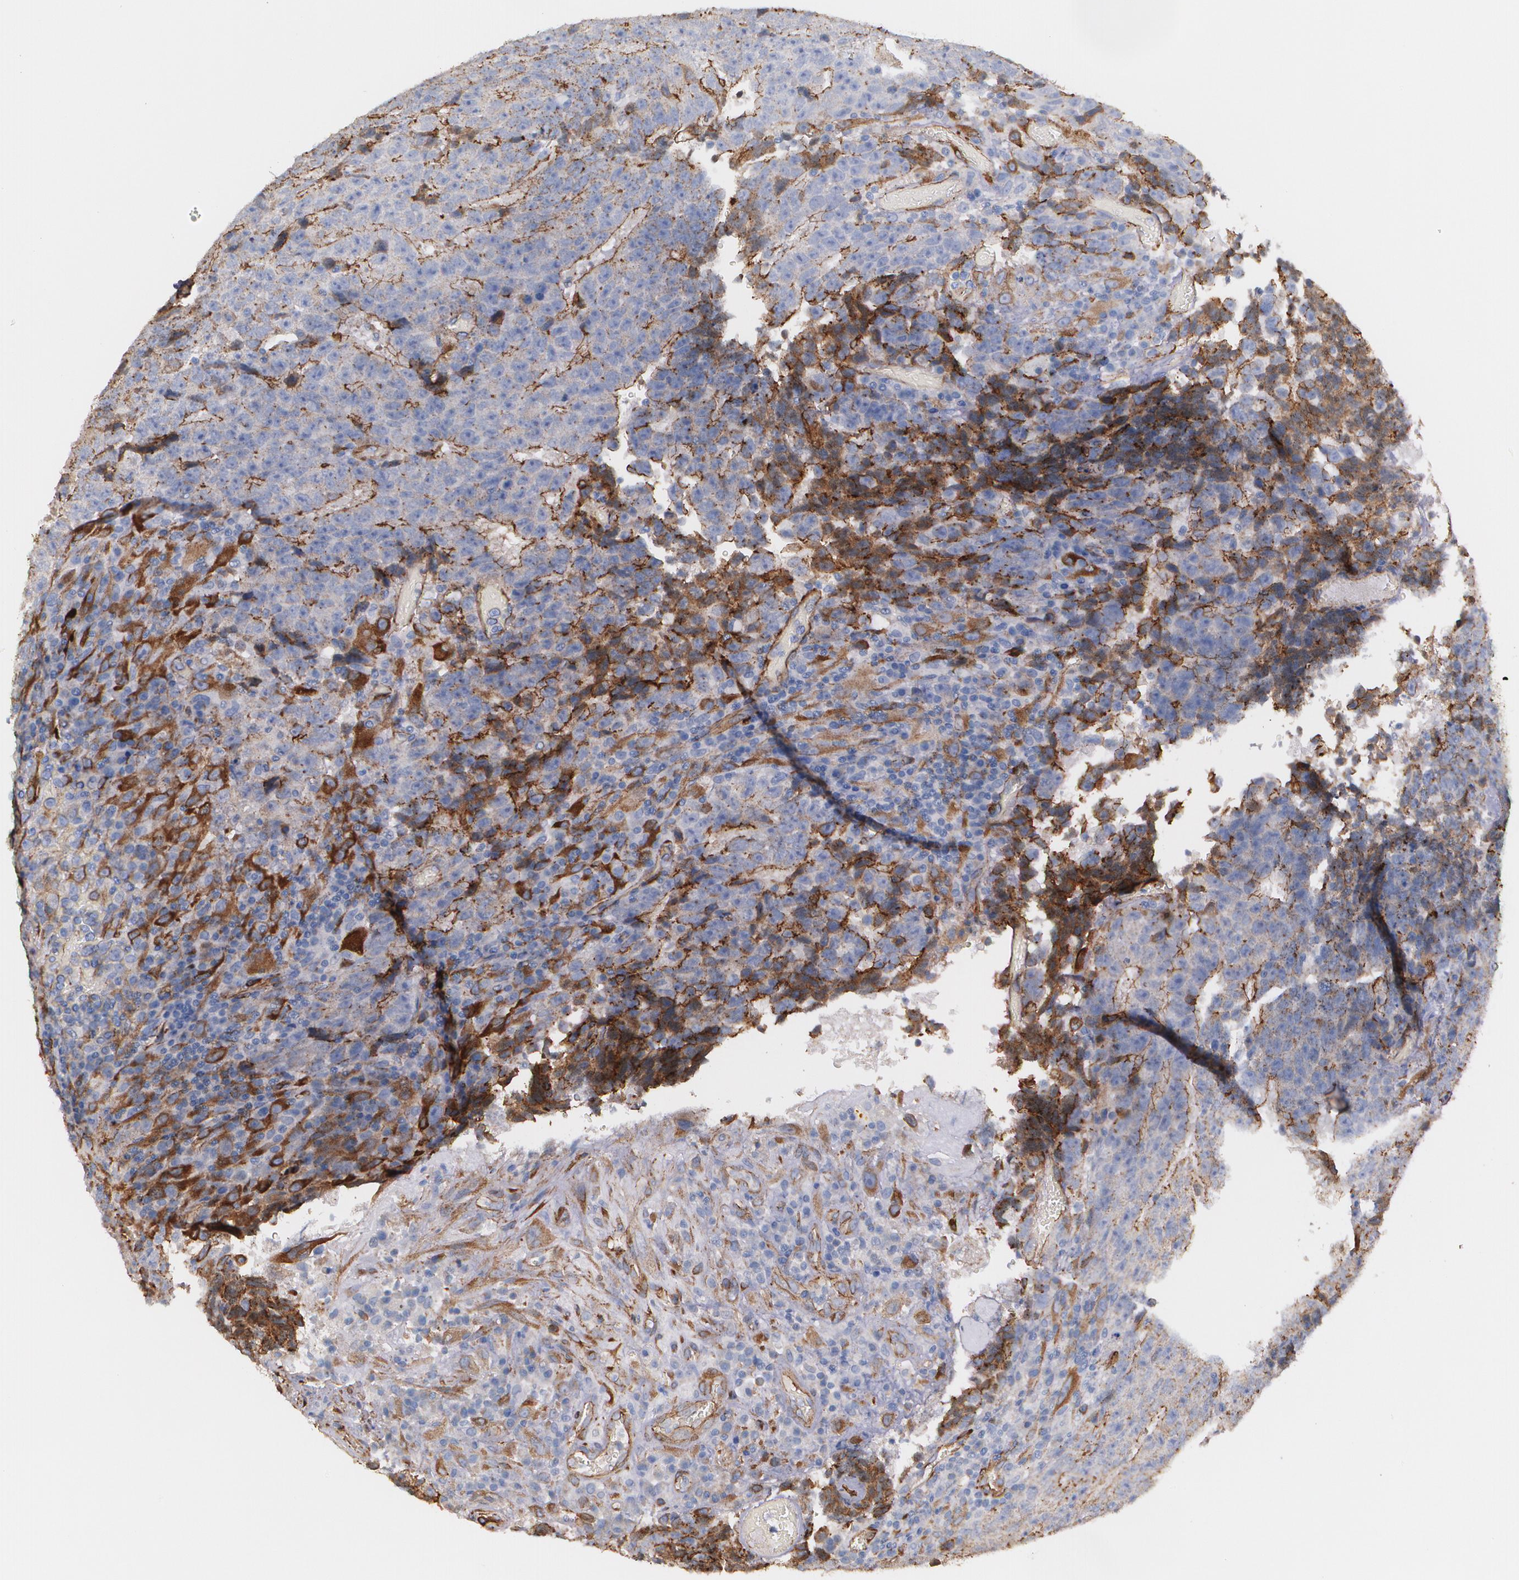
{"staining": {"intensity": "moderate", "quantity": ">75%", "location": "cytoplasmic/membranous"}, "tissue": "testis cancer", "cell_type": "Tumor cells", "image_type": "cancer", "snomed": [{"axis": "morphology", "description": "Necrosis, NOS"}, {"axis": "morphology", "description": "Carcinoma, Embryonal, NOS"}, {"axis": "topography", "description": "Testis"}], "caption": "Testis embryonal carcinoma was stained to show a protein in brown. There is medium levels of moderate cytoplasmic/membranous expression in approximately >75% of tumor cells.", "gene": "TJP1", "patient": {"sex": "male", "age": 19}}